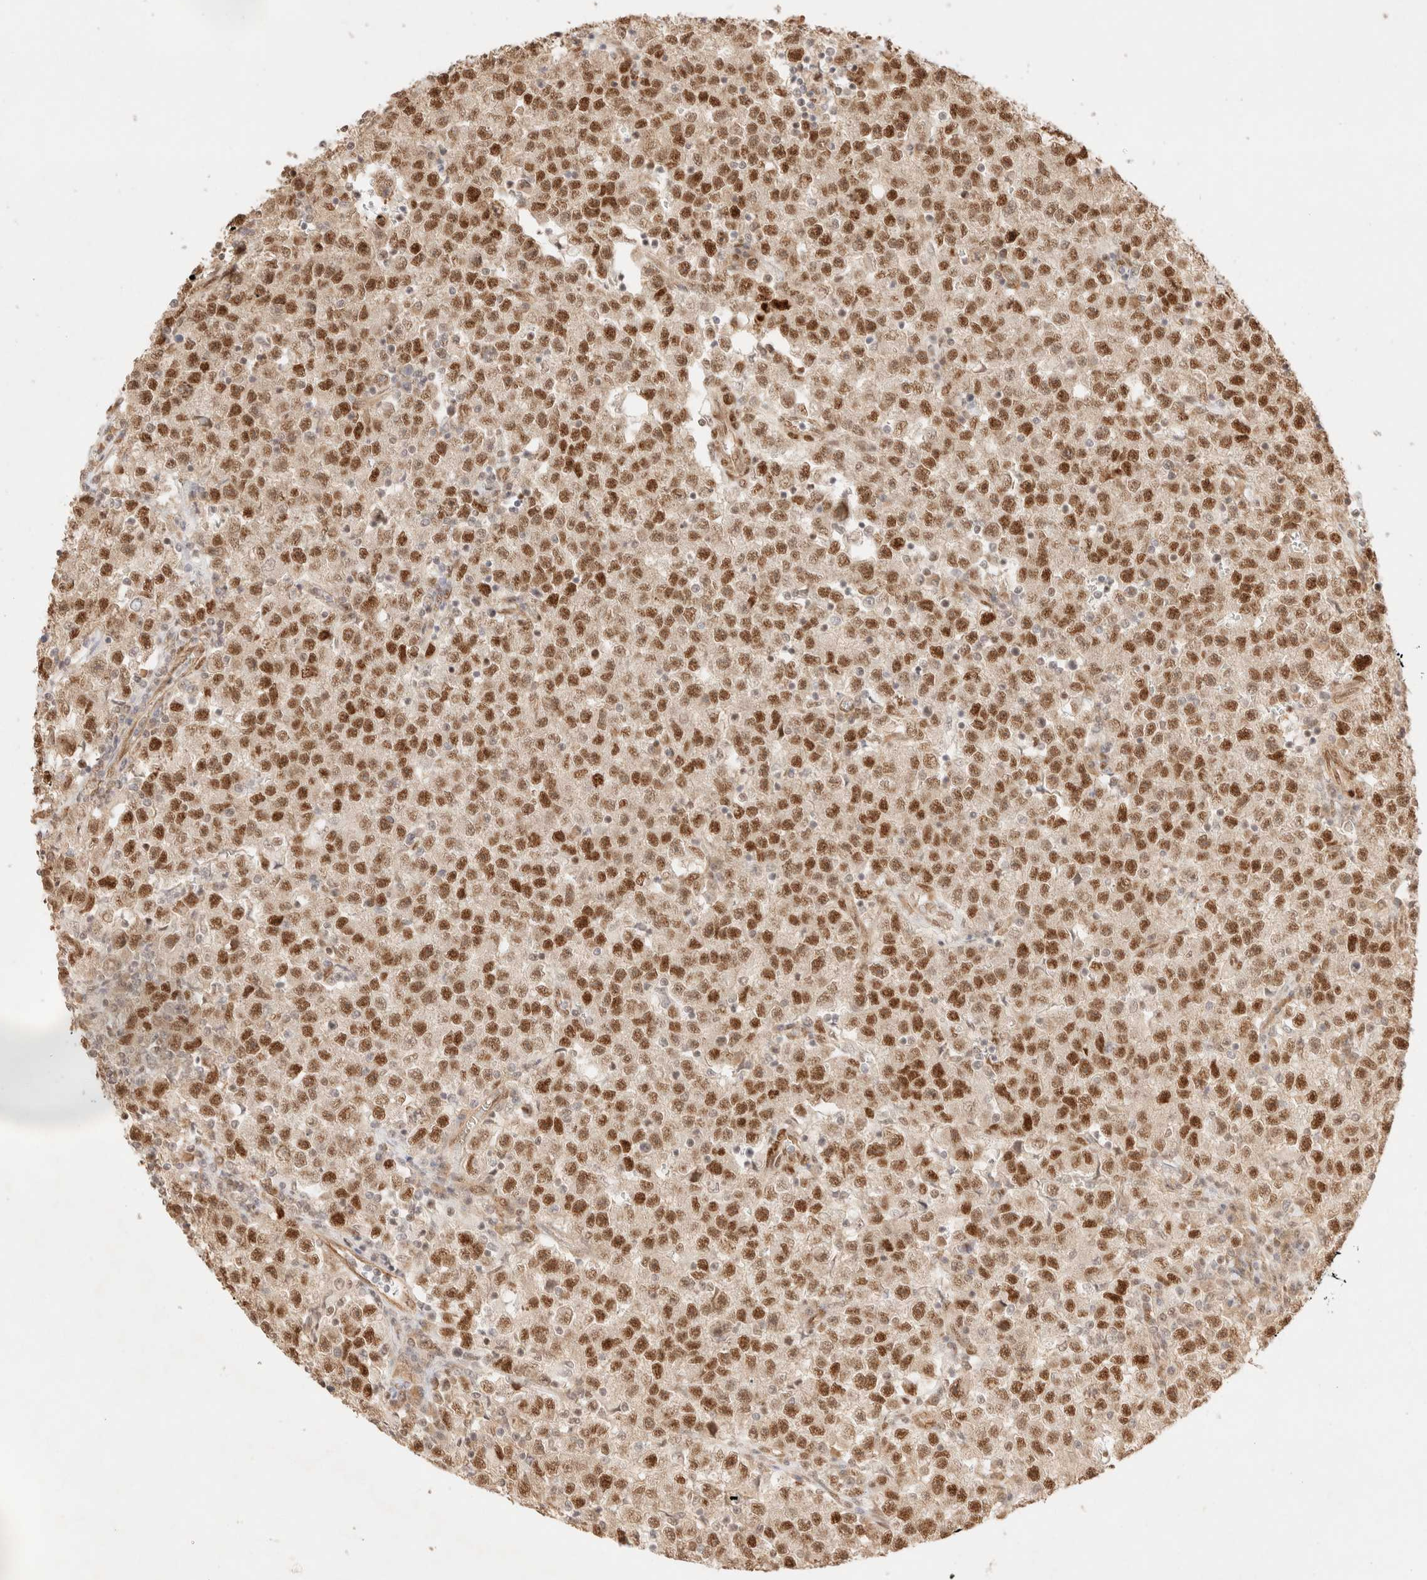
{"staining": {"intensity": "strong", "quantity": ">75%", "location": "nuclear"}, "tissue": "testis cancer", "cell_type": "Tumor cells", "image_type": "cancer", "snomed": [{"axis": "morphology", "description": "Seminoma, NOS"}, {"axis": "topography", "description": "Testis"}], "caption": "IHC (DAB) staining of human testis cancer (seminoma) demonstrates strong nuclear protein expression in approximately >75% of tumor cells.", "gene": "ZNF768", "patient": {"sex": "male", "age": 22}}